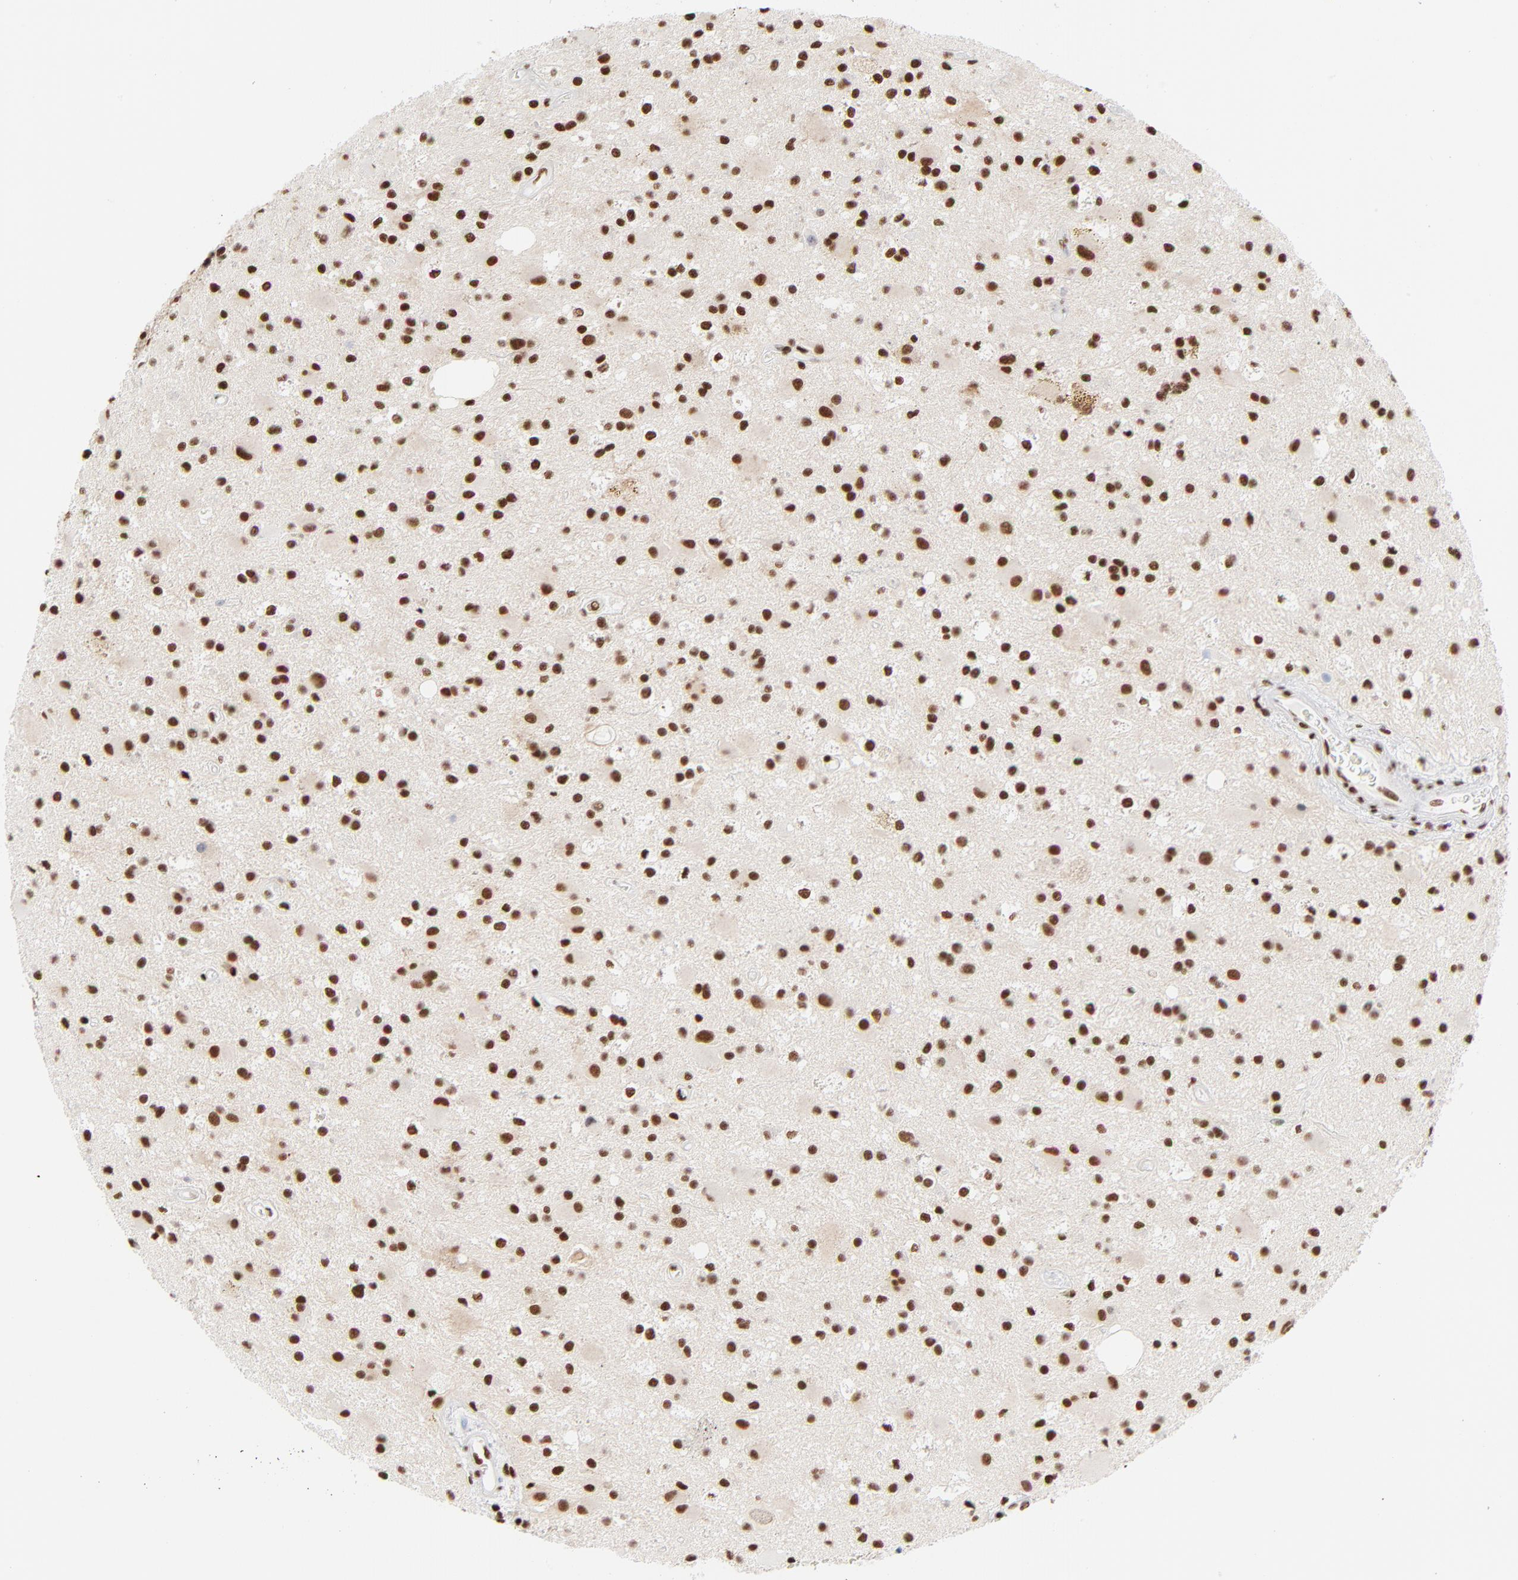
{"staining": {"intensity": "strong", "quantity": ">75%", "location": "nuclear"}, "tissue": "glioma", "cell_type": "Tumor cells", "image_type": "cancer", "snomed": [{"axis": "morphology", "description": "Glioma, malignant, Low grade"}, {"axis": "topography", "description": "Brain"}], "caption": "Low-grade glioma (malignant) was stained to show a protein in brown. There is high levels of strong nuclear expression in approximately >75% of tumor cells.", "gene": "CREB1", "patient": {"sex": "male", "age": 58}}